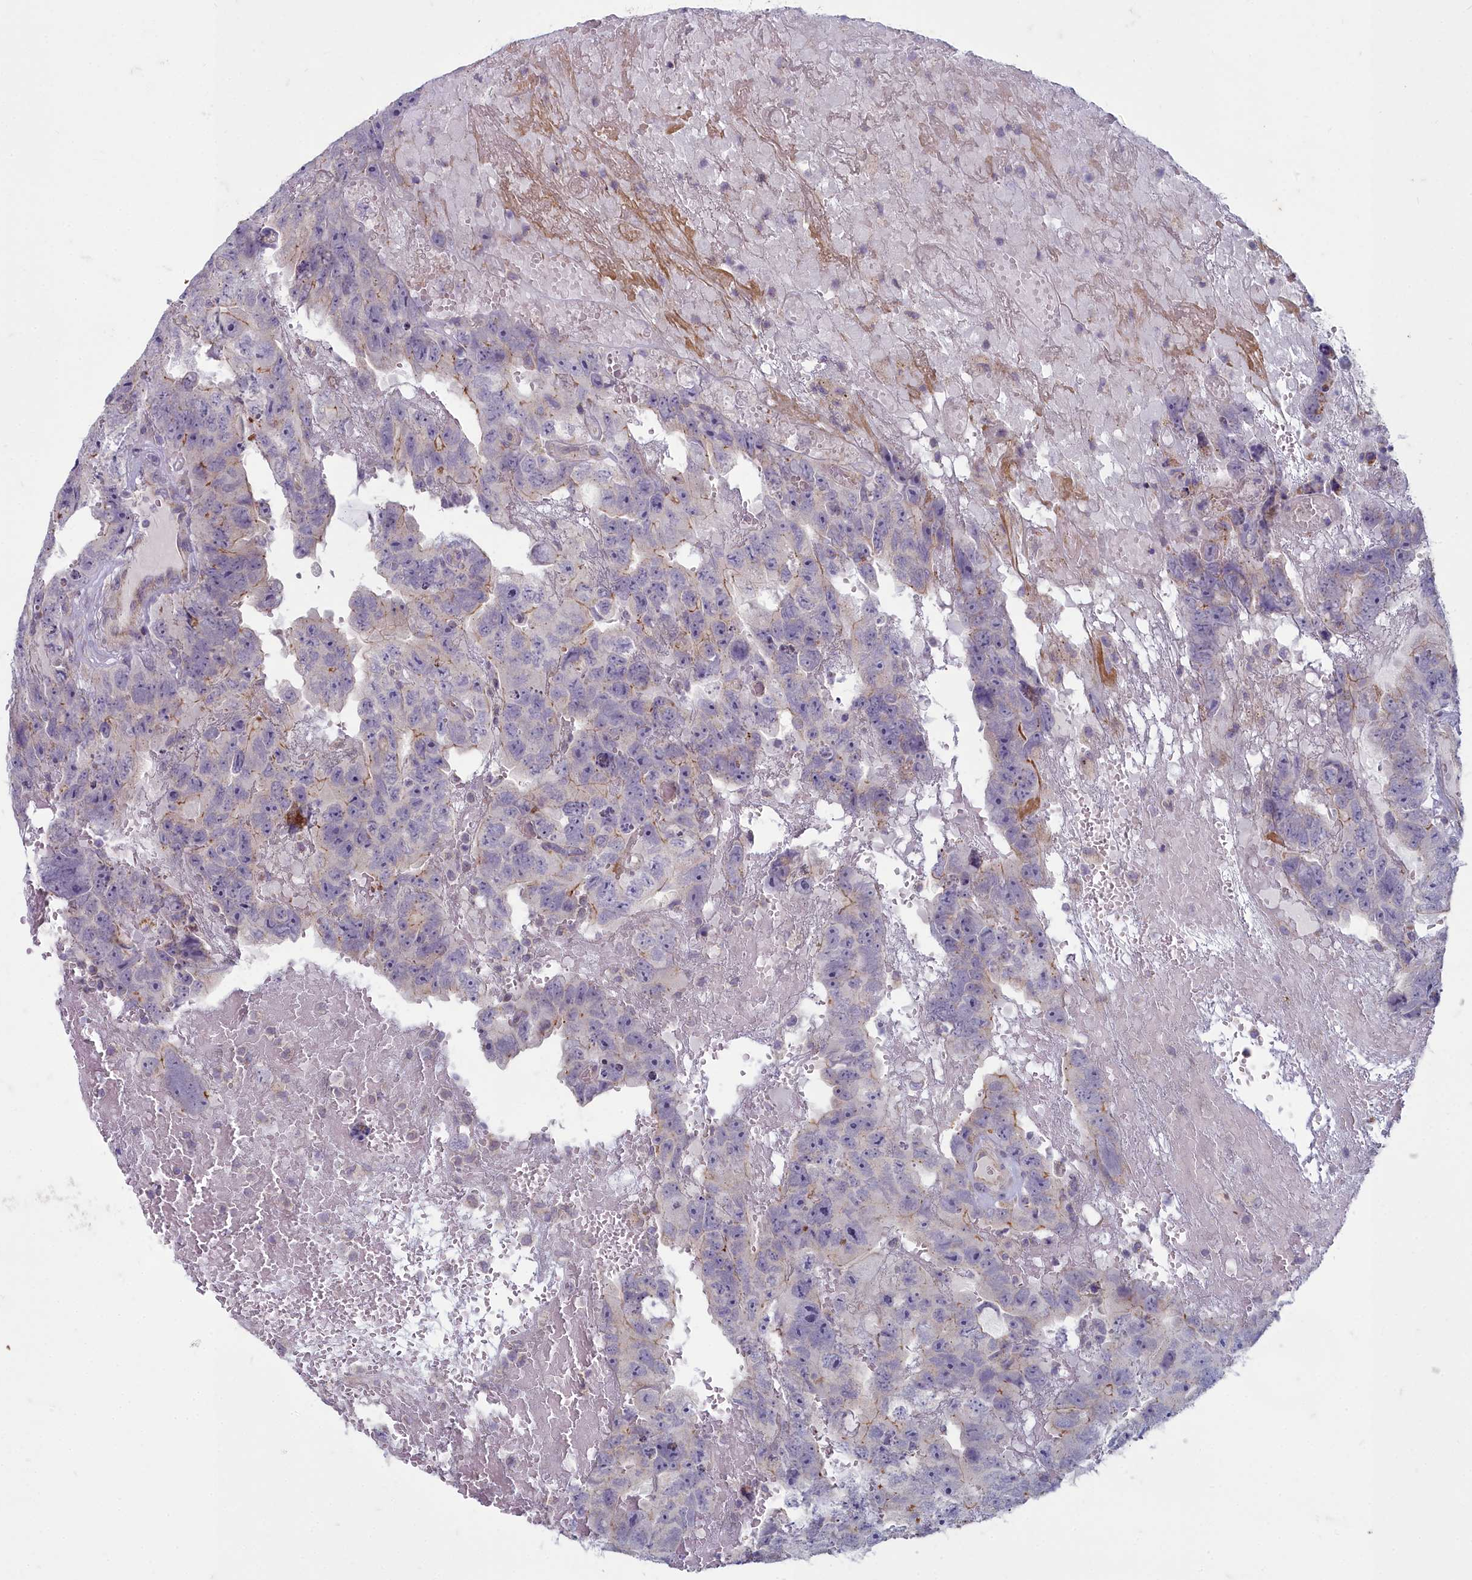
{"staining": {"intensity": "weak", "quantity": "<25%", "location": "cytoplasmic/membranous"}, "tissue": "testis cancer", "cell_type": "Tumor cells", "image_type": "cancer", "snomed": [{"axis": "morphology", "description": "Carcinoma, Embryonal, NOS"}, {"axis": "topography", "description": "Testis"}], "caption": "This is a photomicrograph of immunohistochemistry staining of testis cancer (embryonal carcinoma), which shows no positivity in tumor cells. (Immunohistochemistry (ihc), brightfield microscopy, high magnification).", "gene": "INSYN2A", "patient": {"sex": "male", "age": 45}}